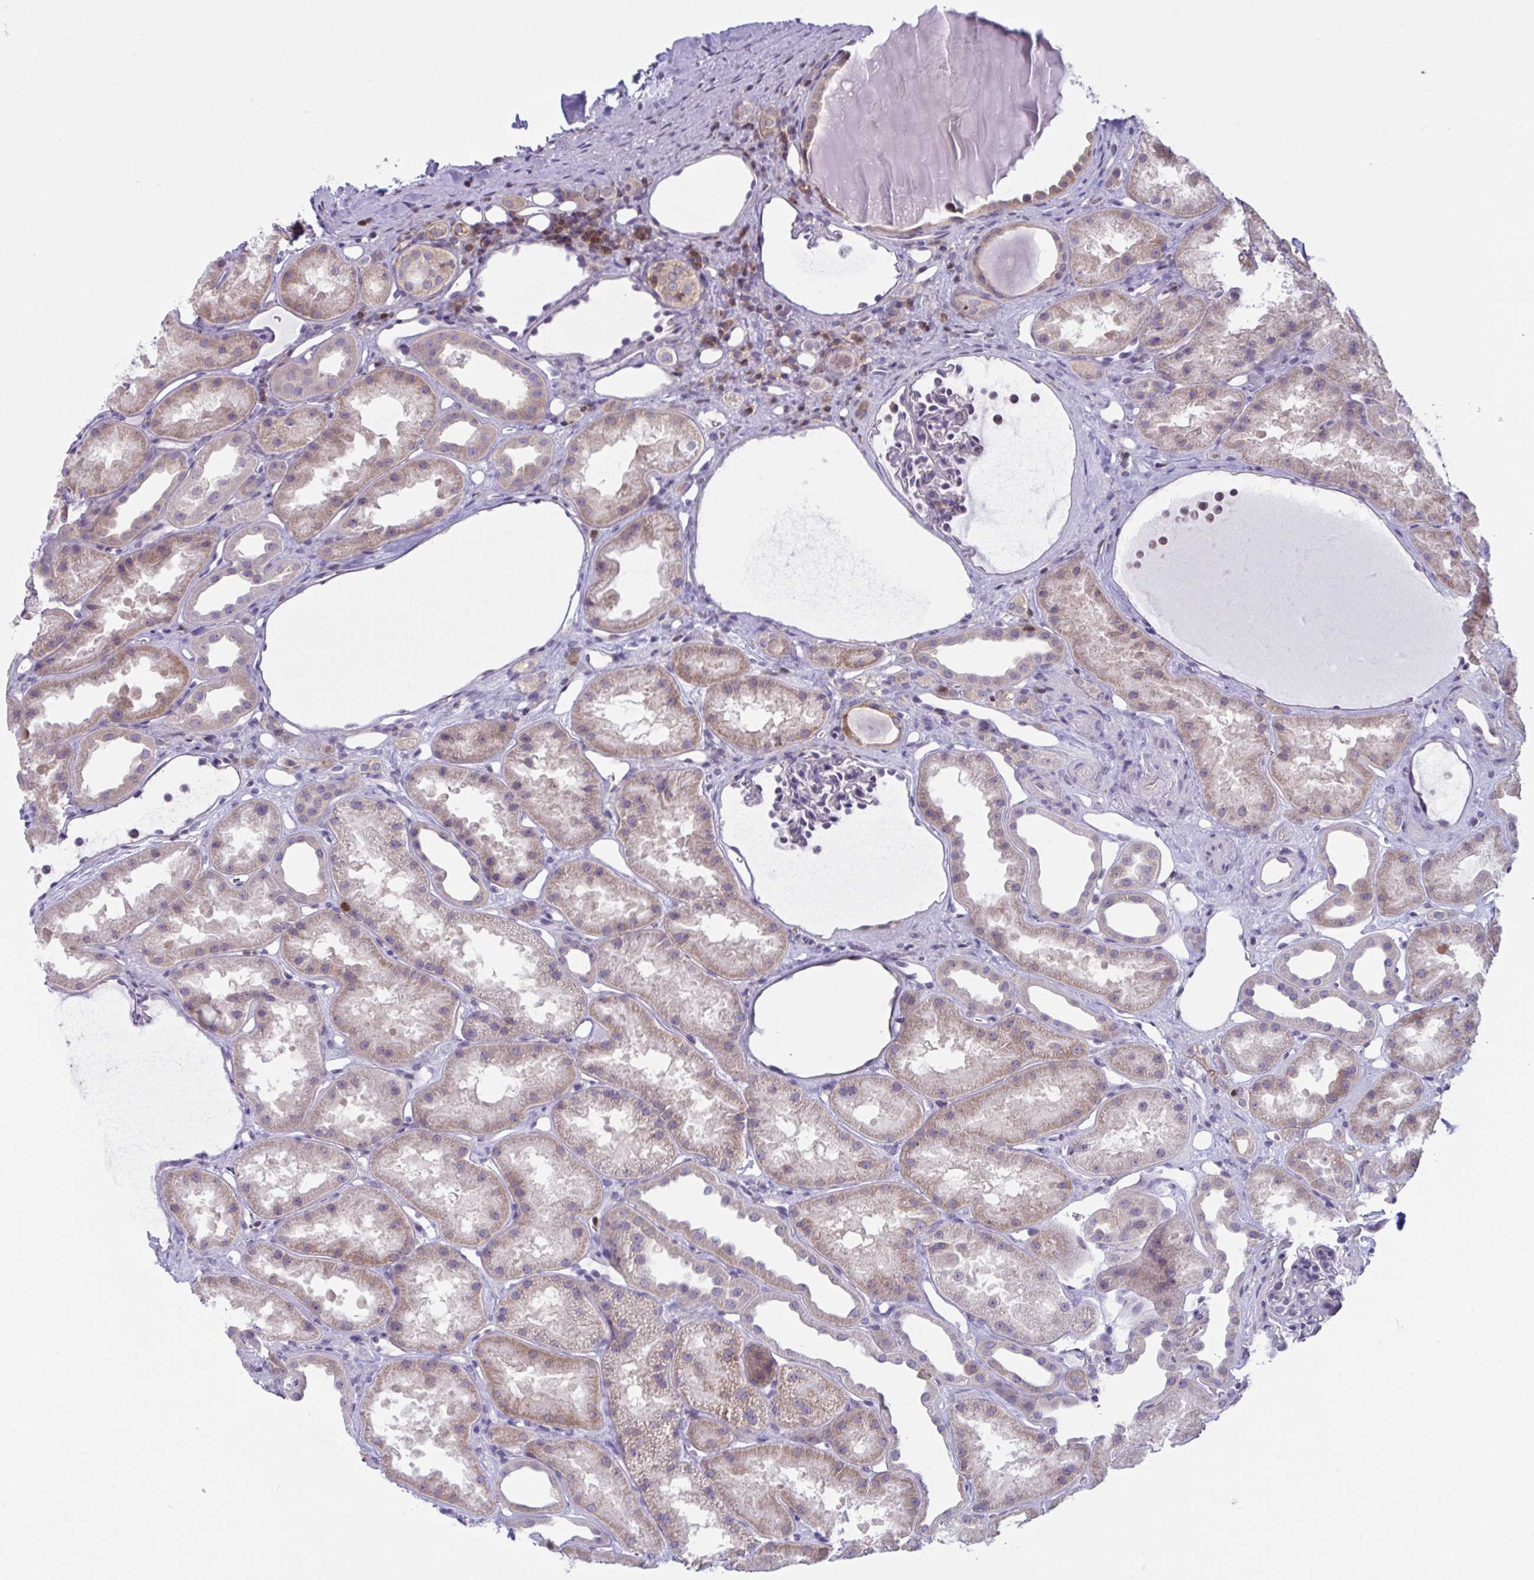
{"staining": {"intensity": "negative", "quantity": "none", "location": "none"}, "tissue": "kidney", "cell_type": "Cells in glomeruli", "image_type": "normal", "snomed": [{"axis": "morphology", "description": "Normal tissue, NOS"}, {"axis": "topography", "description": "Kidney"}], "caption": "A high-resolution photomicrograph shows IHC staining of unremarkable kidney, which demonstrates no significant staining in cells in glomeruli.", "gene": "TANK", "patient": {"sex": "male", "age": 61}}